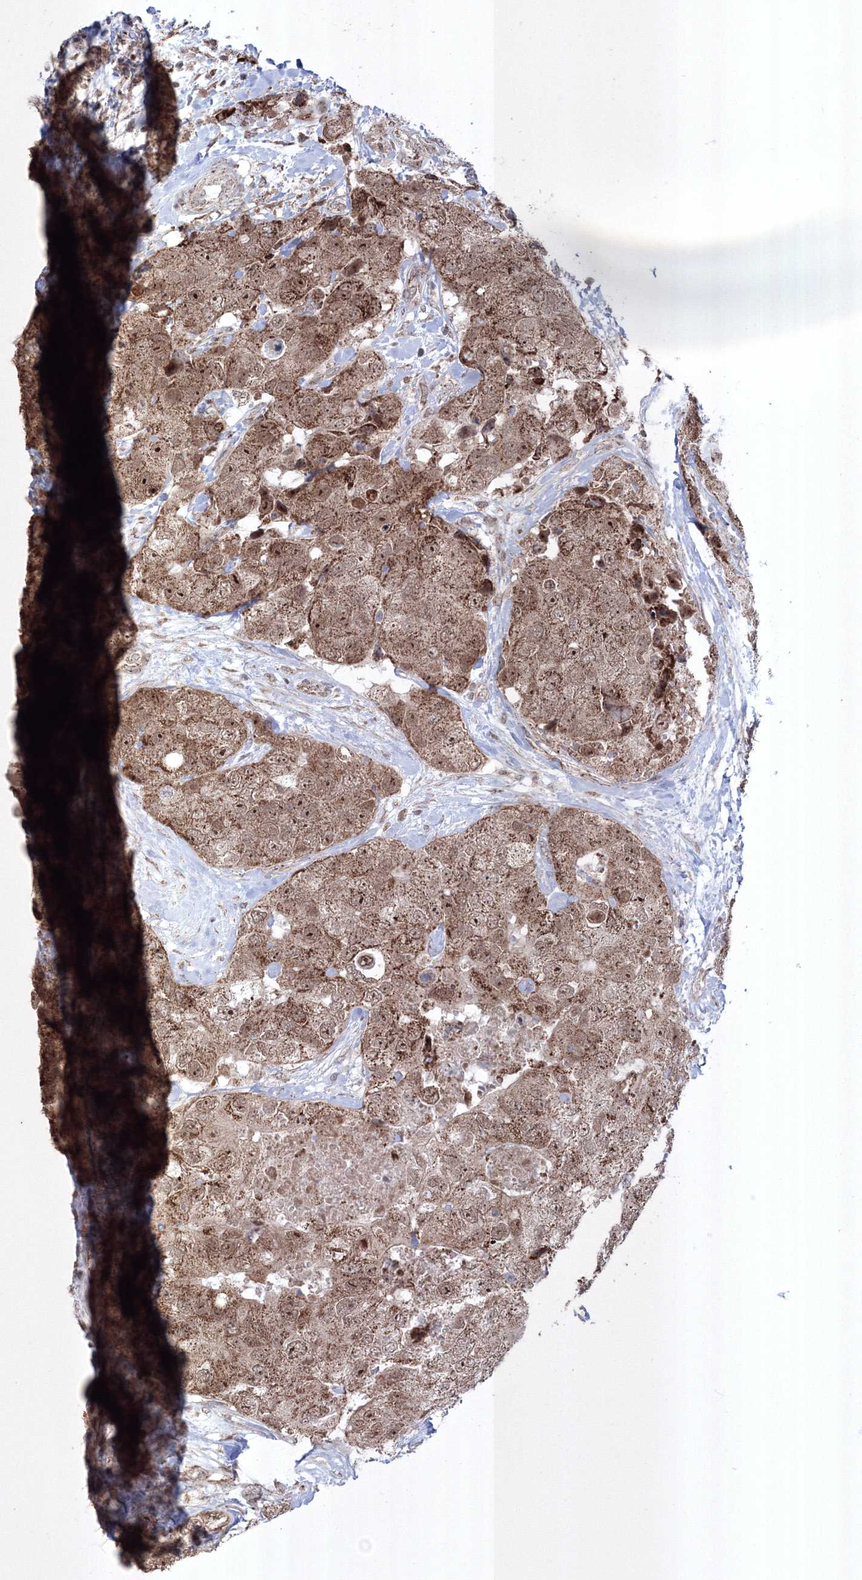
{"staining": {"intensity": "moderate", "quantity": ">75%", "location": "cytoplasmic/membranous,nuclear"}, "tissue": "breast cancer", "cell_type": "Tumor cells", "image_type": "cancer", "snomed": [{"axis": "morphology", "description": "Duct carcinoma"}, {"axis": "topography", "description": "Breast"}], "caption": "An immunohistochemistry histopathology image of neoplastic tissue is shown. Protein staining in brown shows moderate cytoplasmic/membranous and nuclear positivity in breast cancer within tumor cells.", "gene": "GRSF1", "patient": {"sex": "female", "age": 62}}